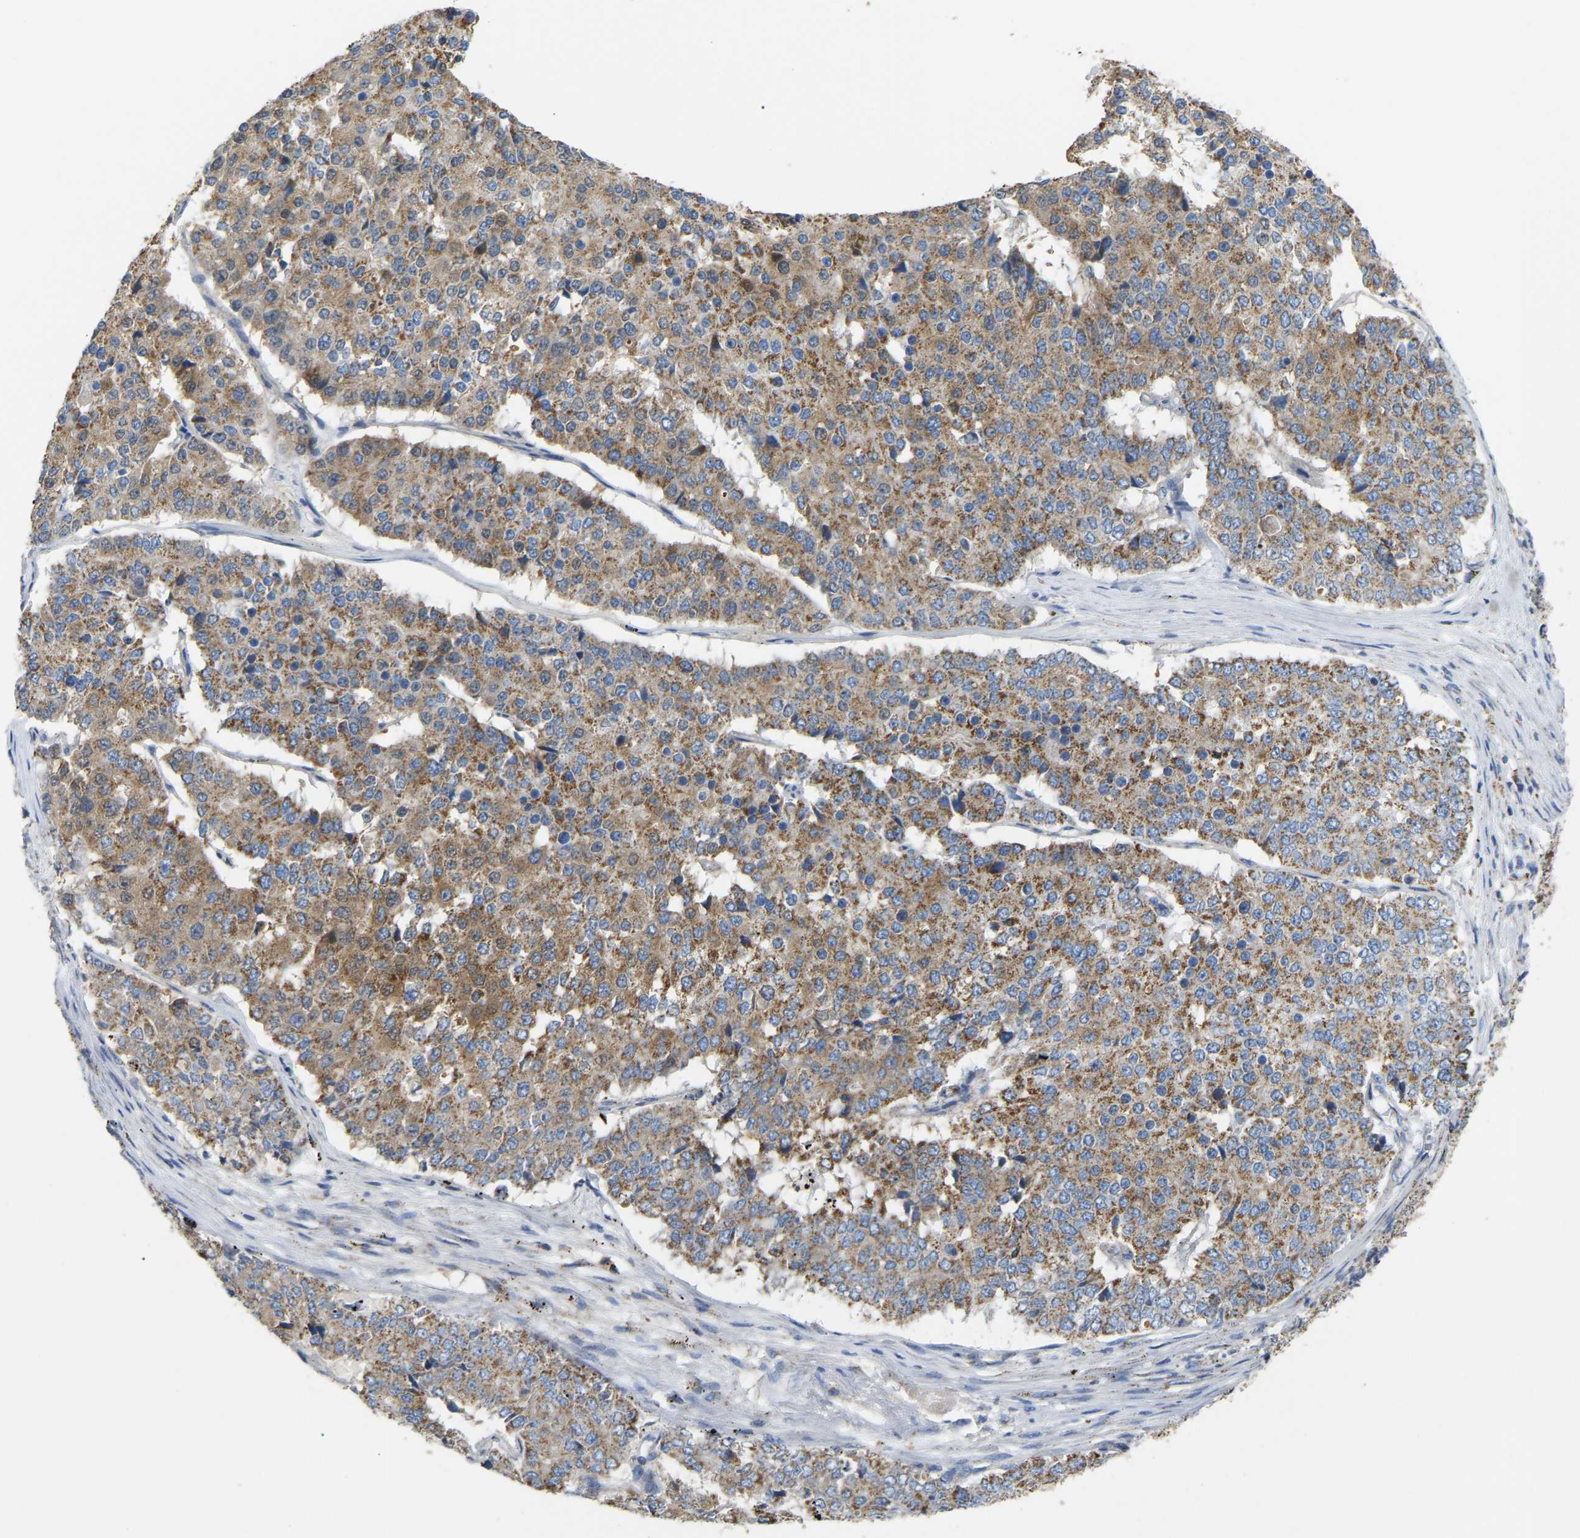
{"staining": {"intensity": "moderate", "quantity": ">75%", "location": "cytoplasmic/membranous"}, "tissue": "pancreatic cancer", "cell_type": "Tumor cells", "image_type": "cancer", "snomed": [{"axis": "morphology", "description": "Adenocarcinoma, NOS"}, {"axis": "topography", "description": "Pancreas"}], "caption": "Human pancreatic cancer (adenocarcinoma) stained for a protein (brown) displays moderate cytoplasmic/membranous positive staining in approximately >75% of tumor cells.", "gene": "HIBADH", "patient": {"sex": "male", "age": 50}}